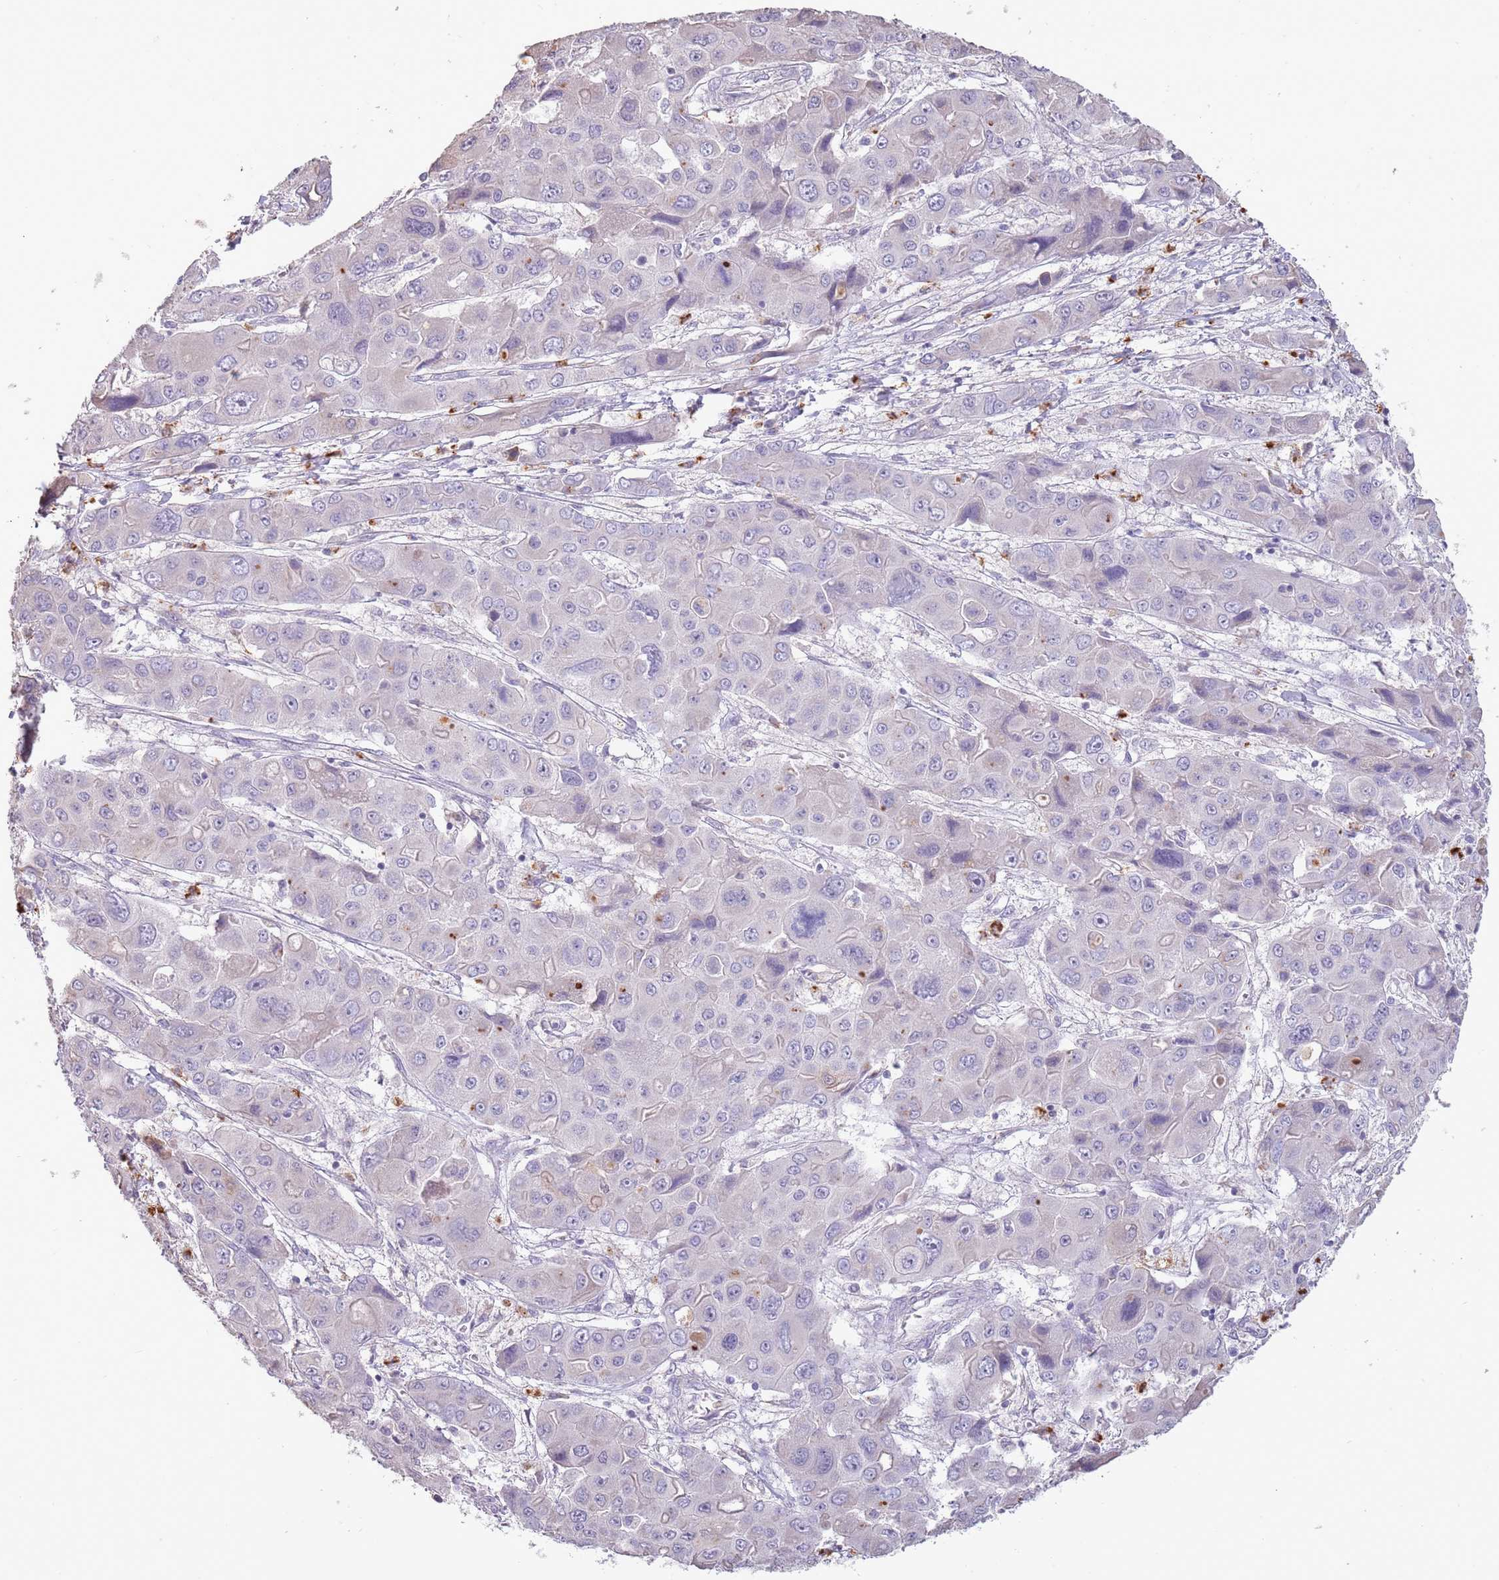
{"staining": {"intensity": "negative", "quantity": "none", "location": "none"}, "tissue": "liver cancer", "cell_type": "Tumor cells", "image_type": "cancer", "snomed": [{"axis": "morphology", "description": "Cholangiocarcinoma"}, {"axis": "topography", "description": "Liver"}], "caption": "The immunohistochemistry (IHC) histopathology image has no significant staining in tumor cells of liver cholangiocarcinoma tissue.", "gene": "P2RY13", "patient": {"sex": "male", "age": 67}}